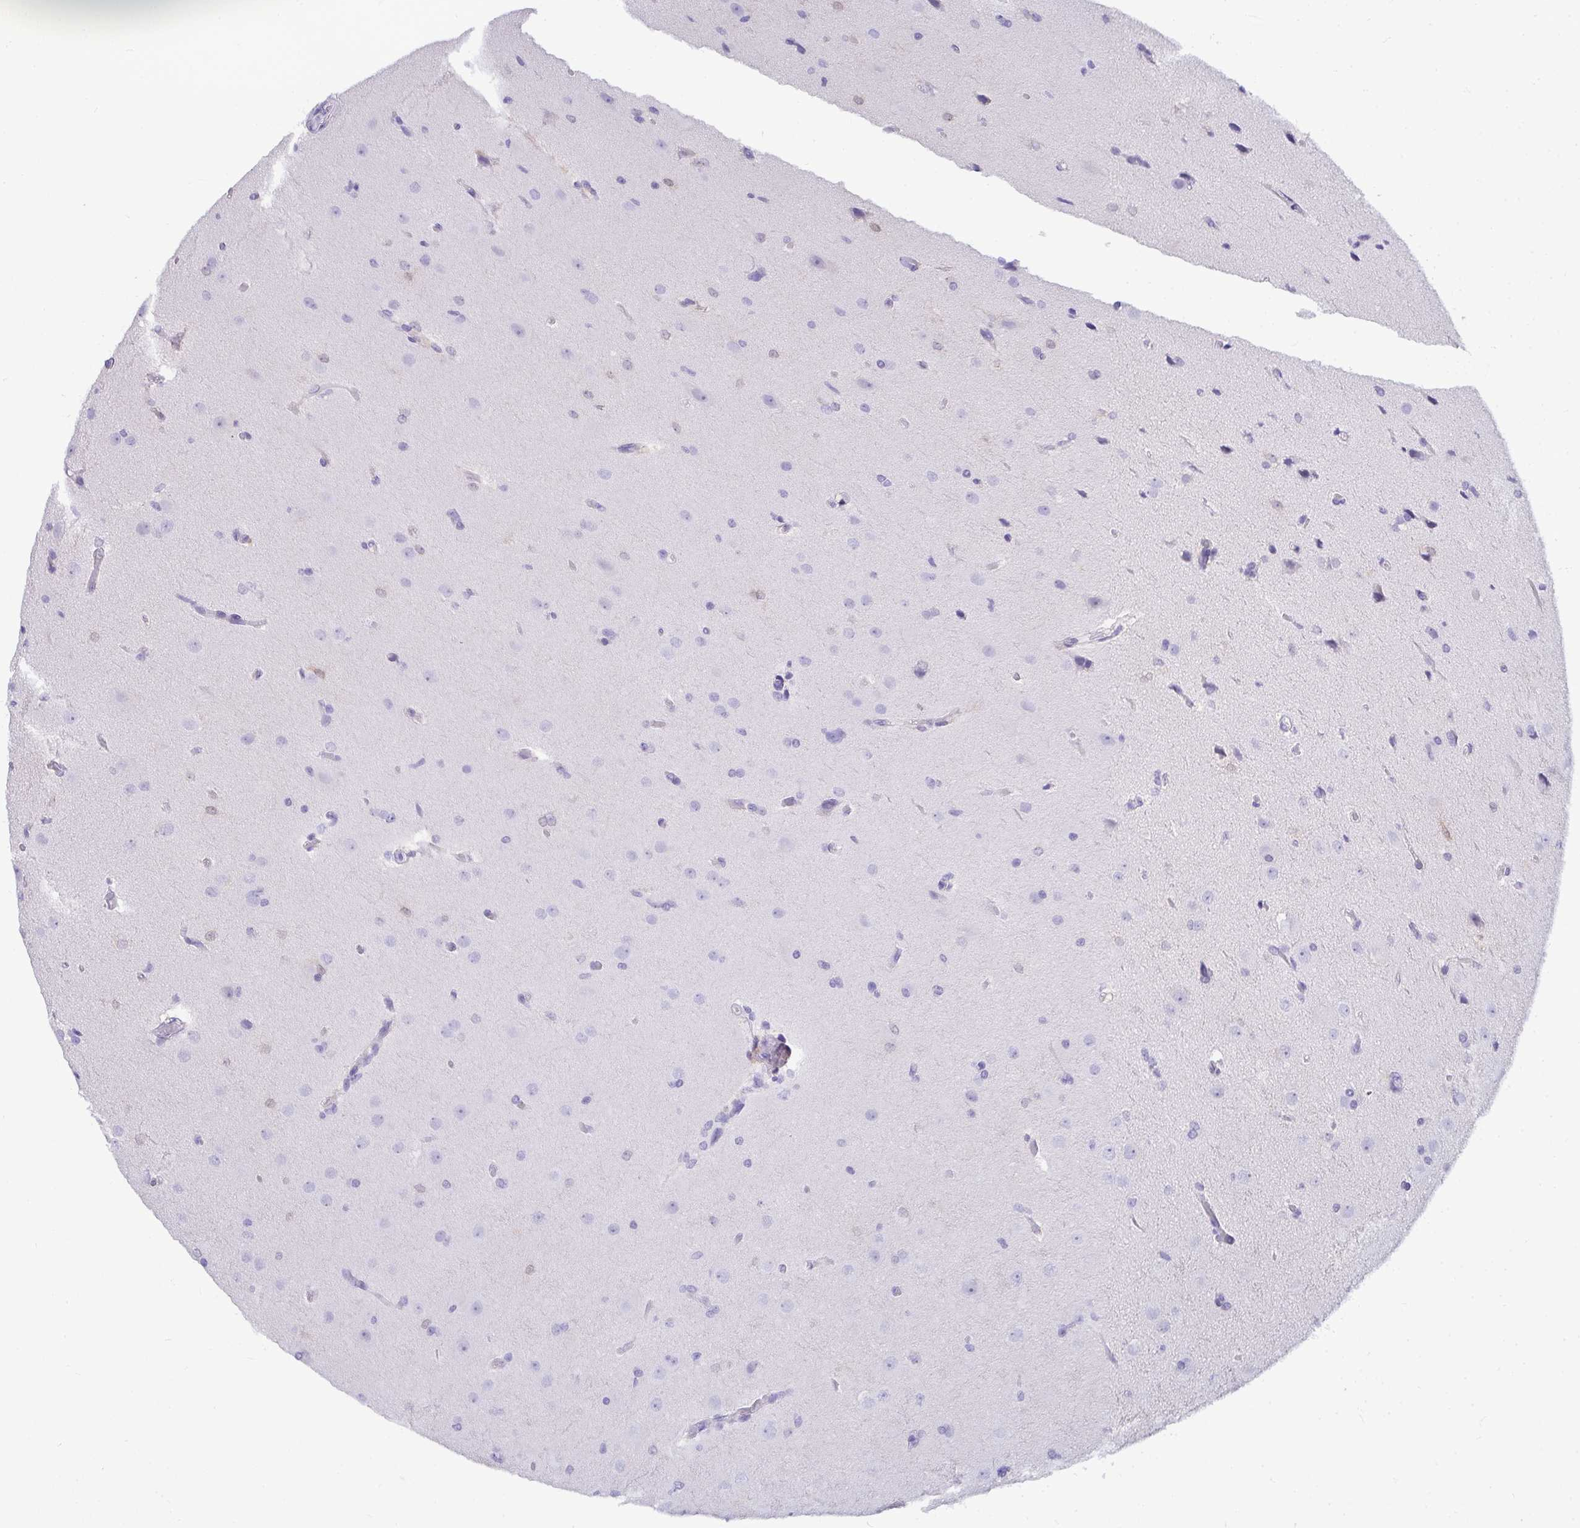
{"staining": {"intensity": "negative", "quantity": "none", "location": "none"}, "tissue": "glioma", "cell_type": "Tumor cells", "image_type": "cancer", "snomed": [{"axis": "morphology", "description": "Glioma, malignant, Low grade"}, {"axis": "topography", "description": "Brain"}], "caption": "Immunohistochemistry image of human glioma stained for a protein (brown), which reveals no staining in tumor cells.", "gene": "HSPB6", "patient": {"sex": "male", "age": 26}}